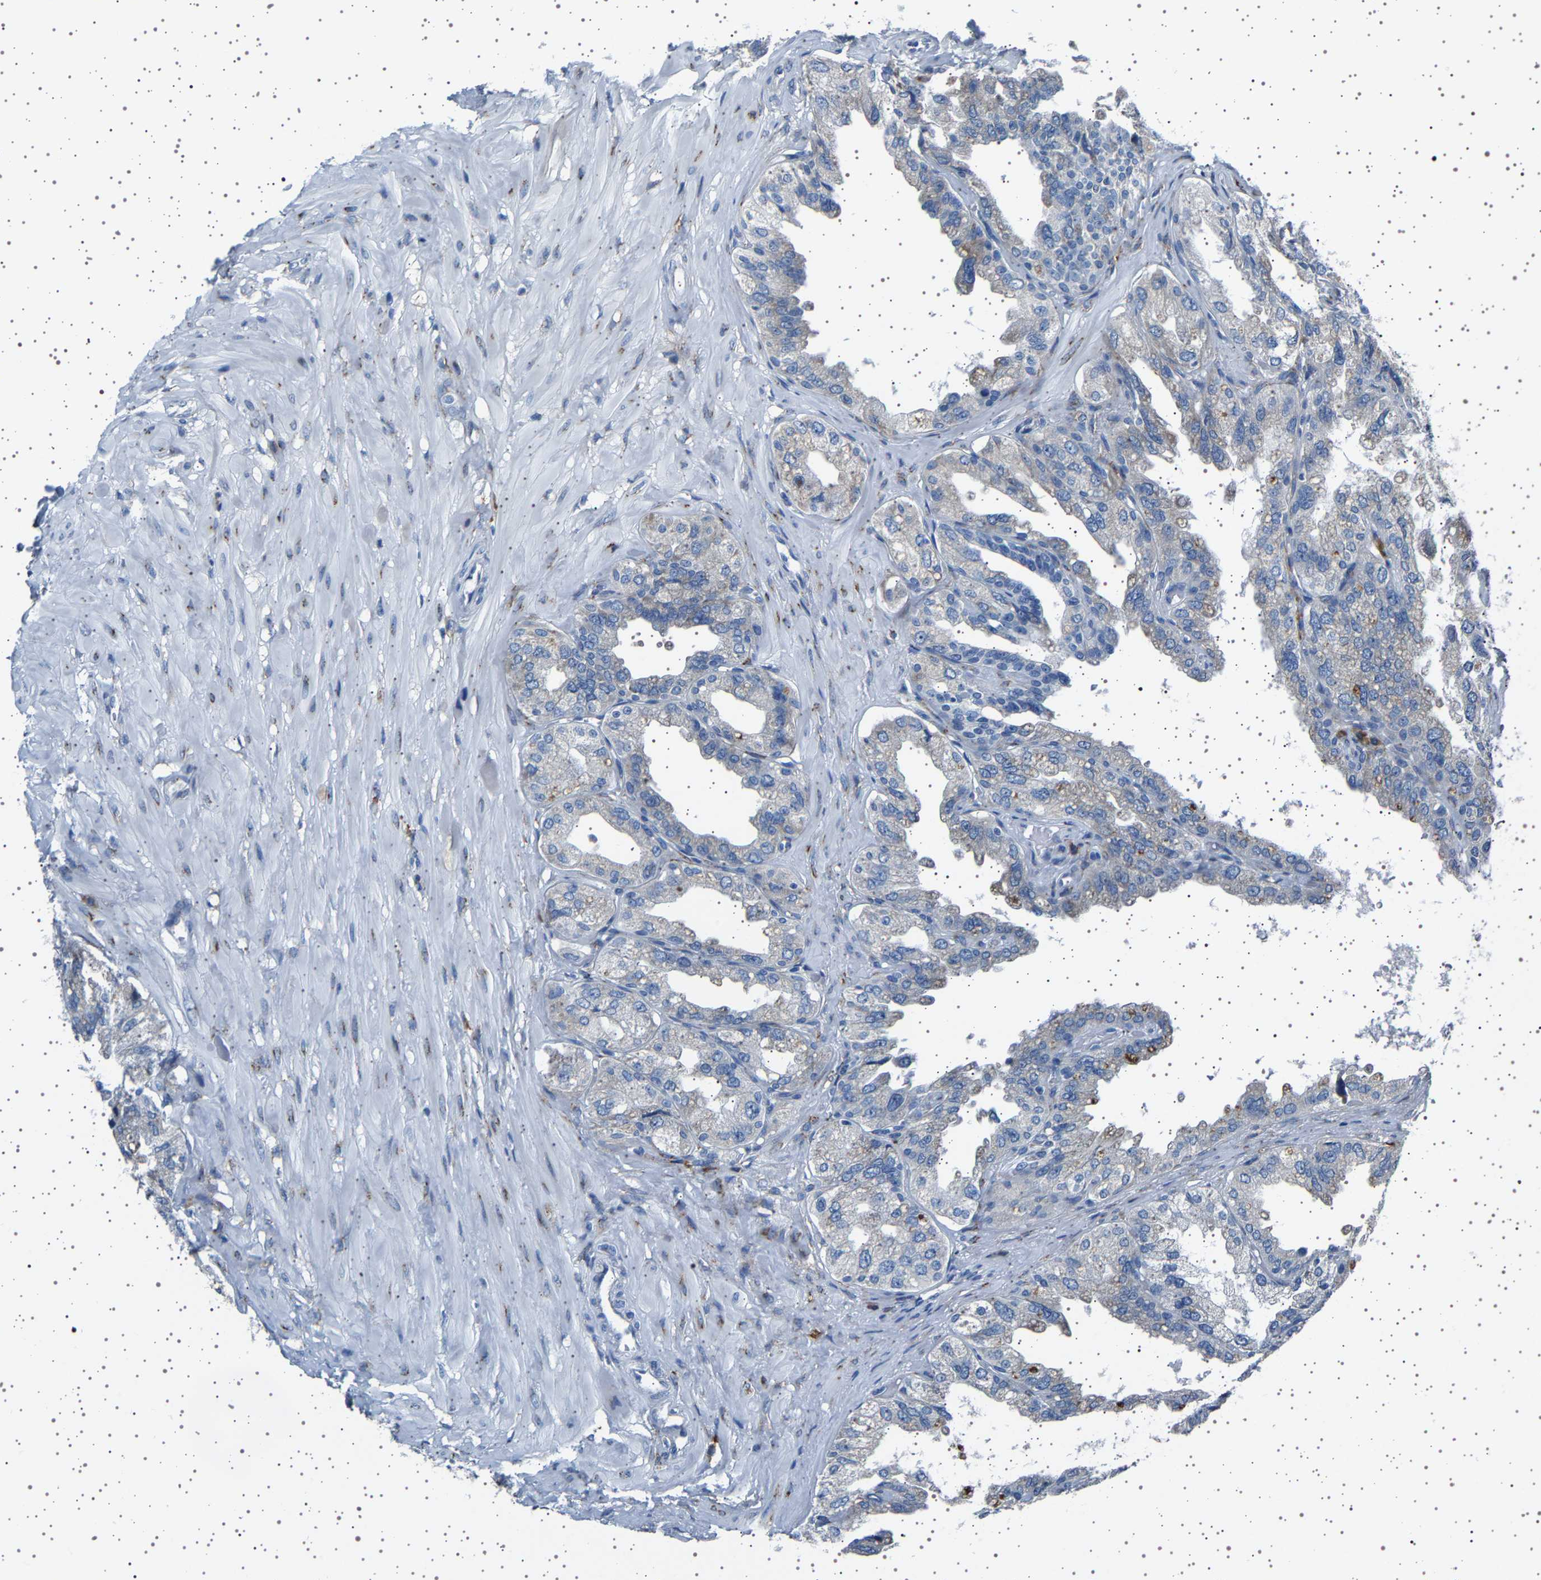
{"staining": {"intensity": "moderate", "quantity": "<25%", "location": "cytoplasmic/membranous"}, "tissue": "seminal vesicle", "cell_type": "Glandular cells", "image_type": "normal", "snomed": [{"axis": "morphology", "description": "Normal tissue, NOS"}, {"axis": "topography", "description": "Seminal veicle"}], "caption": "The histopathology image exhibits staining of unremarkable seminal vesicle, revealing moderate cytoplasmic/membranous protein staining (brown color) within glandular cells. (DAB (3,3'-diaminobenzidine) IHC, brown staining for protein, blue staining for nuclei).", "gene": "FTCD", "patient": {"sex": "male", "age": 68}}